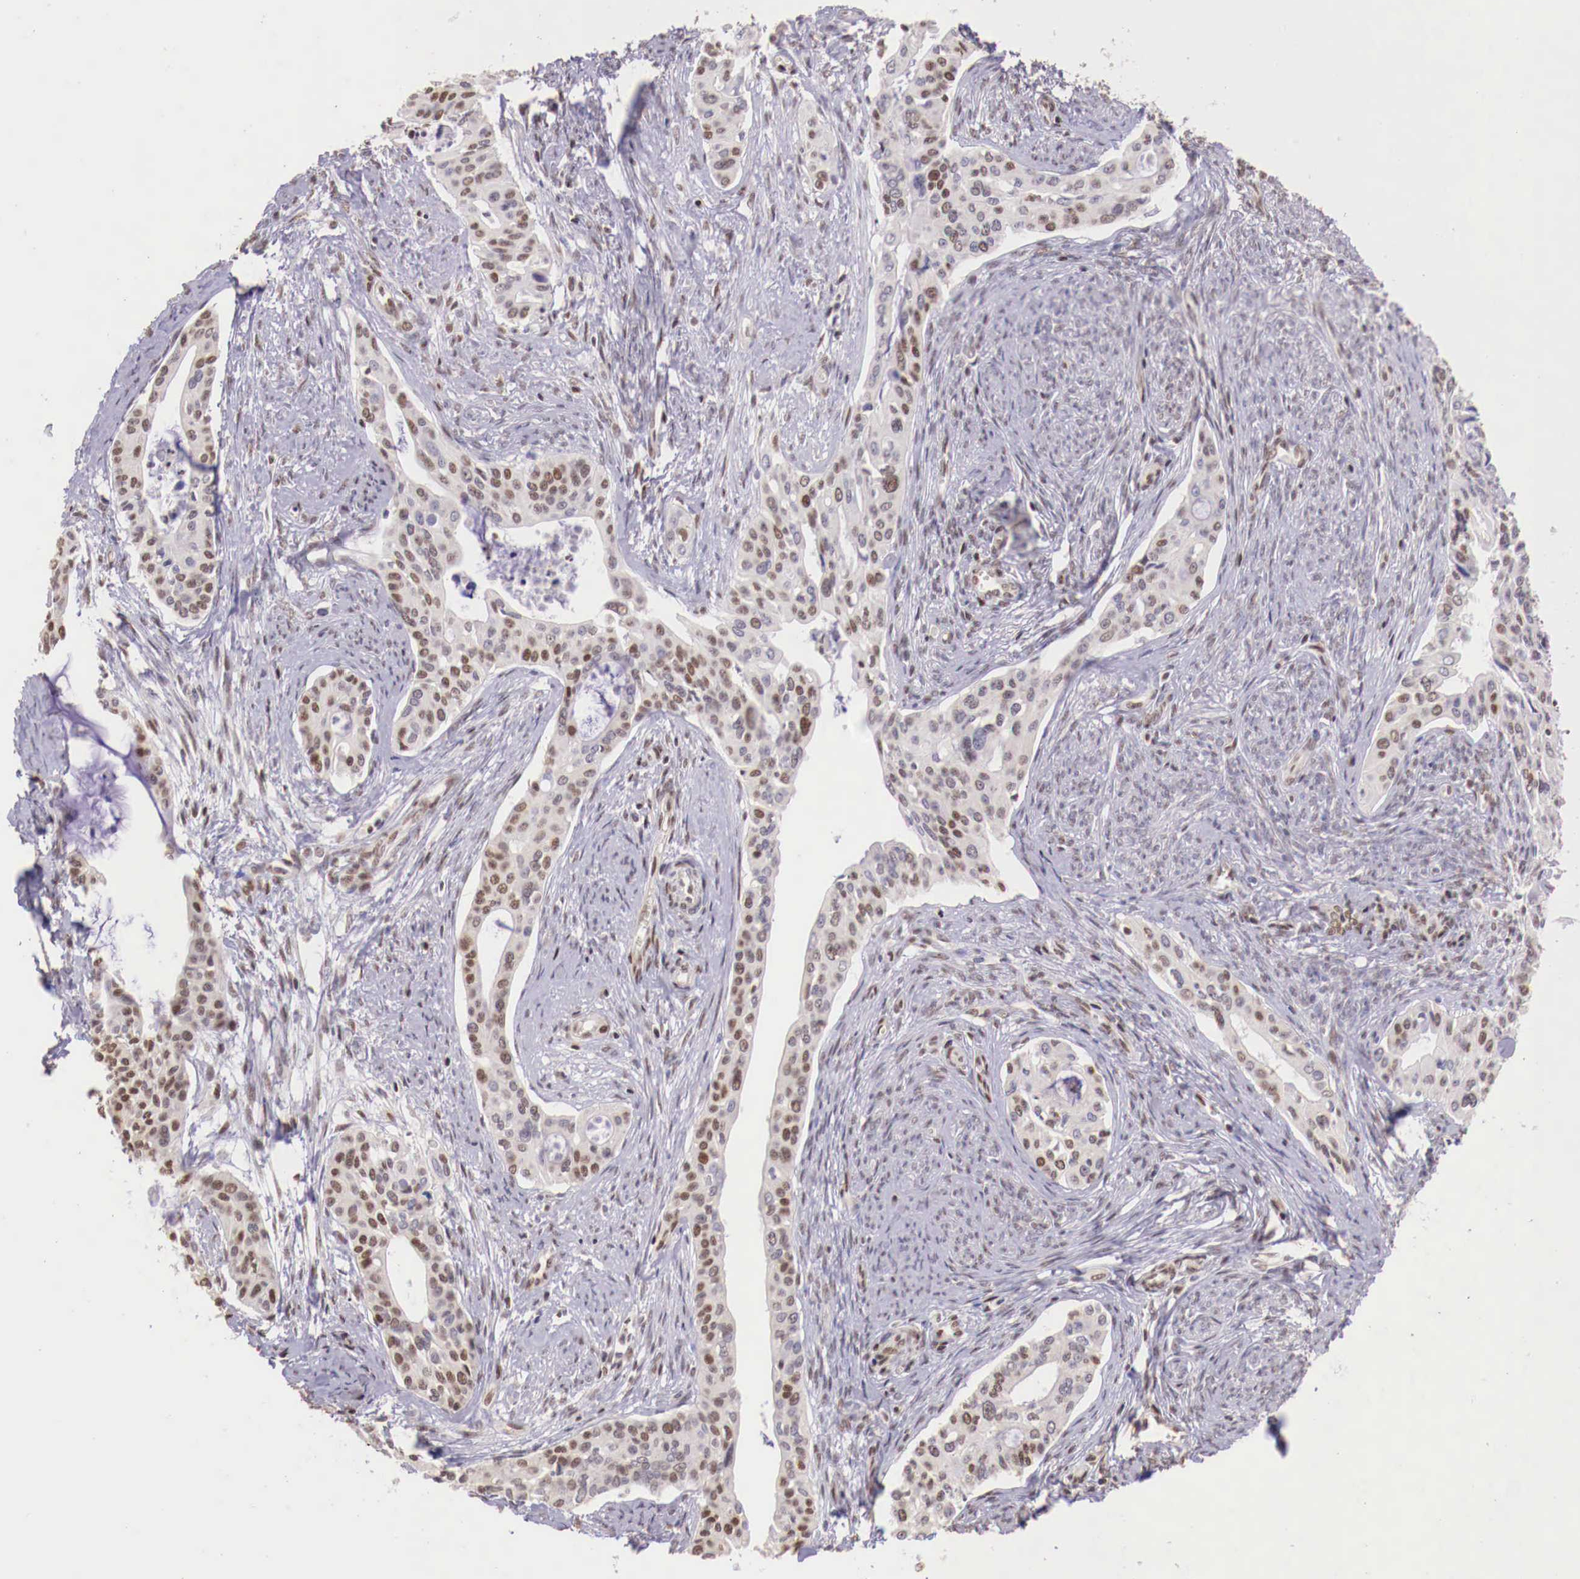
{"staining": {"intensity": "weak", "quantity": ">75%", "location": "nuclear"}, "tissue": "cervical cancer", "cell_type": "Tumor cells", "image_type": "cancer", "snomed": [{"axis": "morphology", "description": "Squamous cell carcinoma, NOS"}, {"axis": "topography", "description": "Cervix"}], "caption": "Brown immunohistochemical staining in human cervical cancer (squamous cell carcinoma) reveals weak nuclear expression in approximately >75% of tumor cells. (DAB IHC, brown staining for protein, blue staining for nuclei).", "gene": "SP1", "patient": {"sex": "female", "age": 34}}